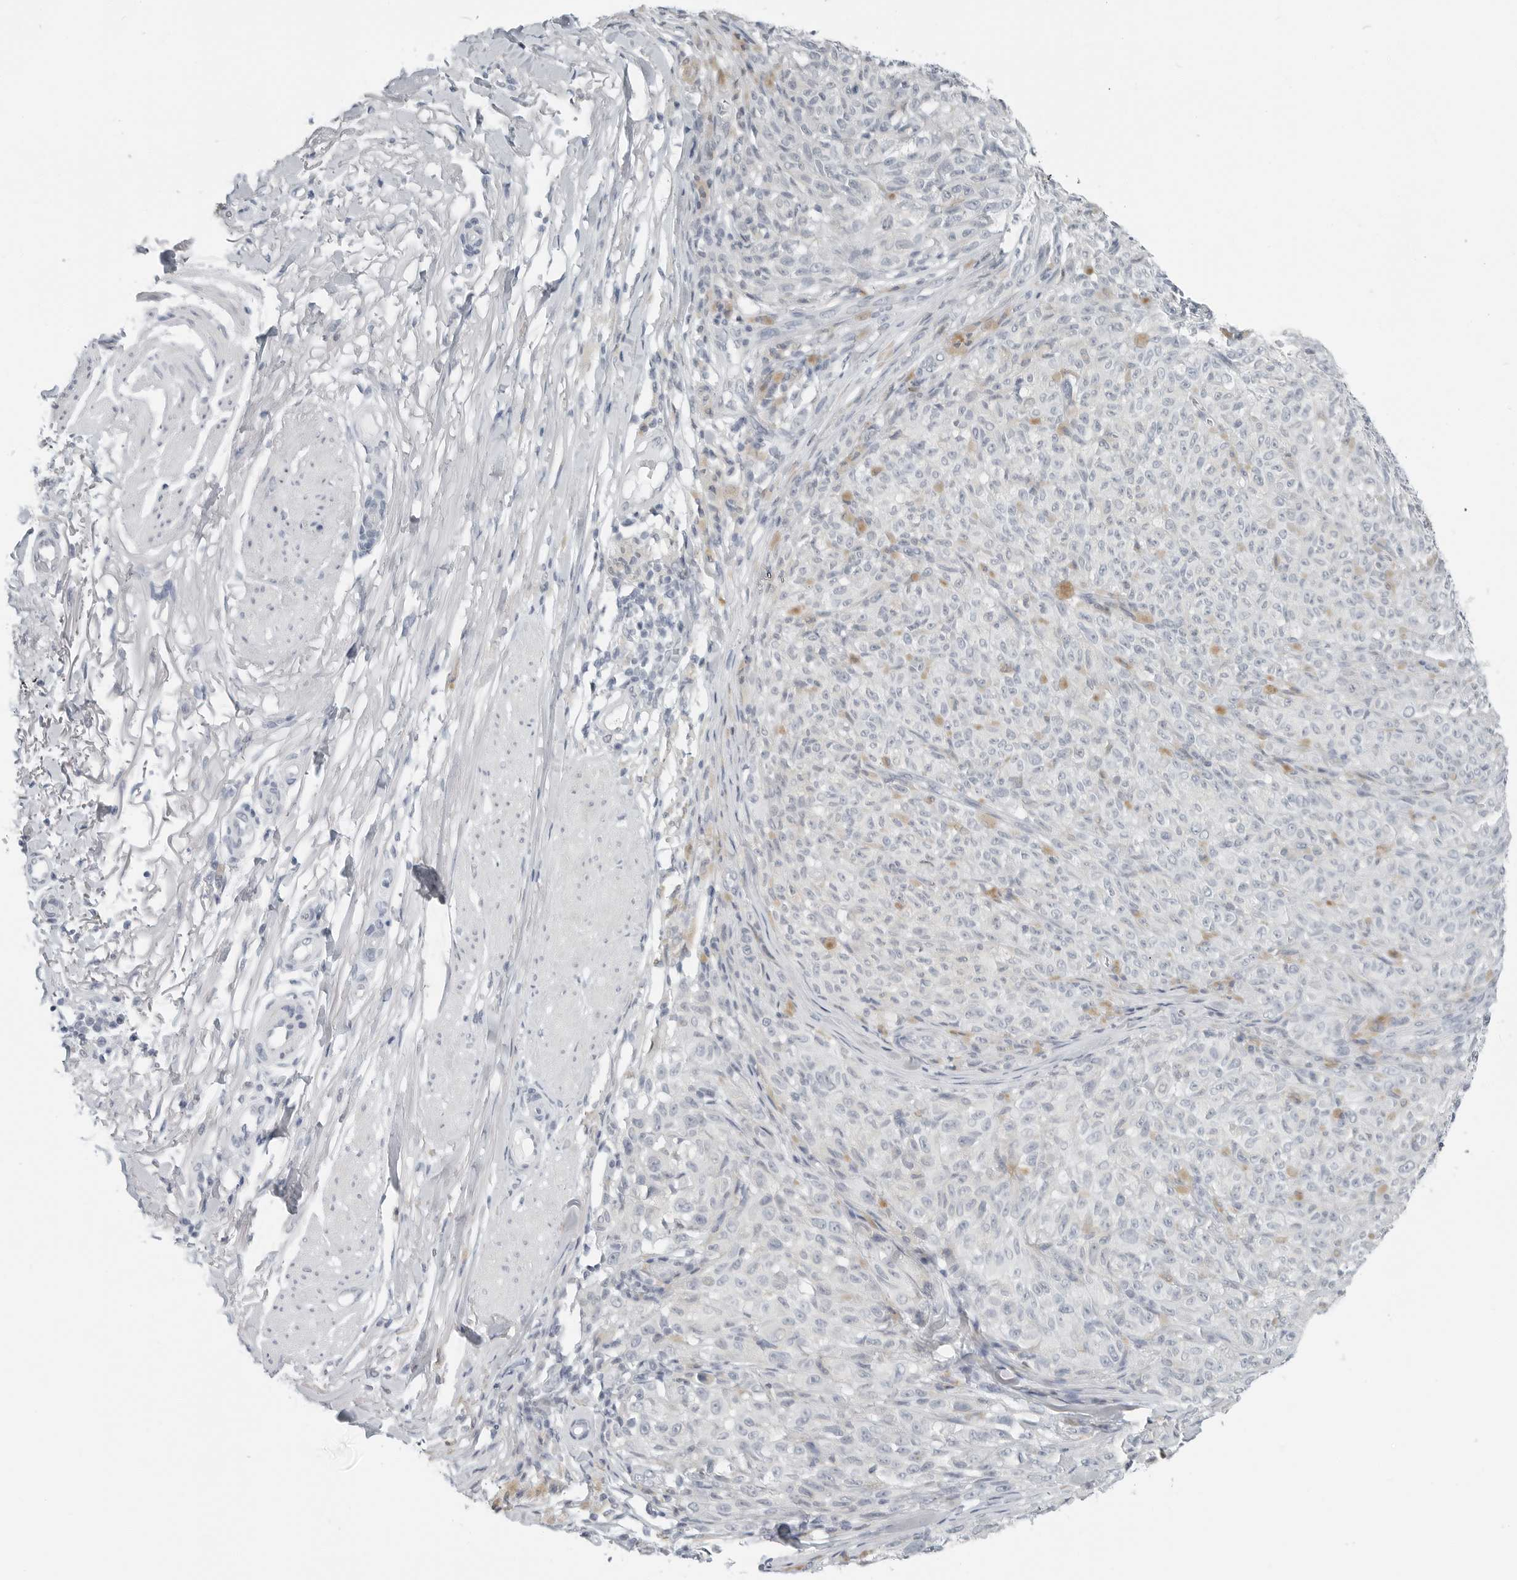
{"staining": {"intensity": "negative", "quantity": "none", "location": "none"}, "tissue": "melanoma", "cell_type": "Tumor cells", "image_type": "cancer", "snomed": [{"axis": "morphology", "description": "Malignant melanoma, NOS"}, {"axis": "topography", "description": "Skin"}], "caption": "This is an IHC histopathology image of human melanoma. There is no positivity in tumor cells.", "gene": "XIRP1", "patient": {"sex": "female", "age": 82}}